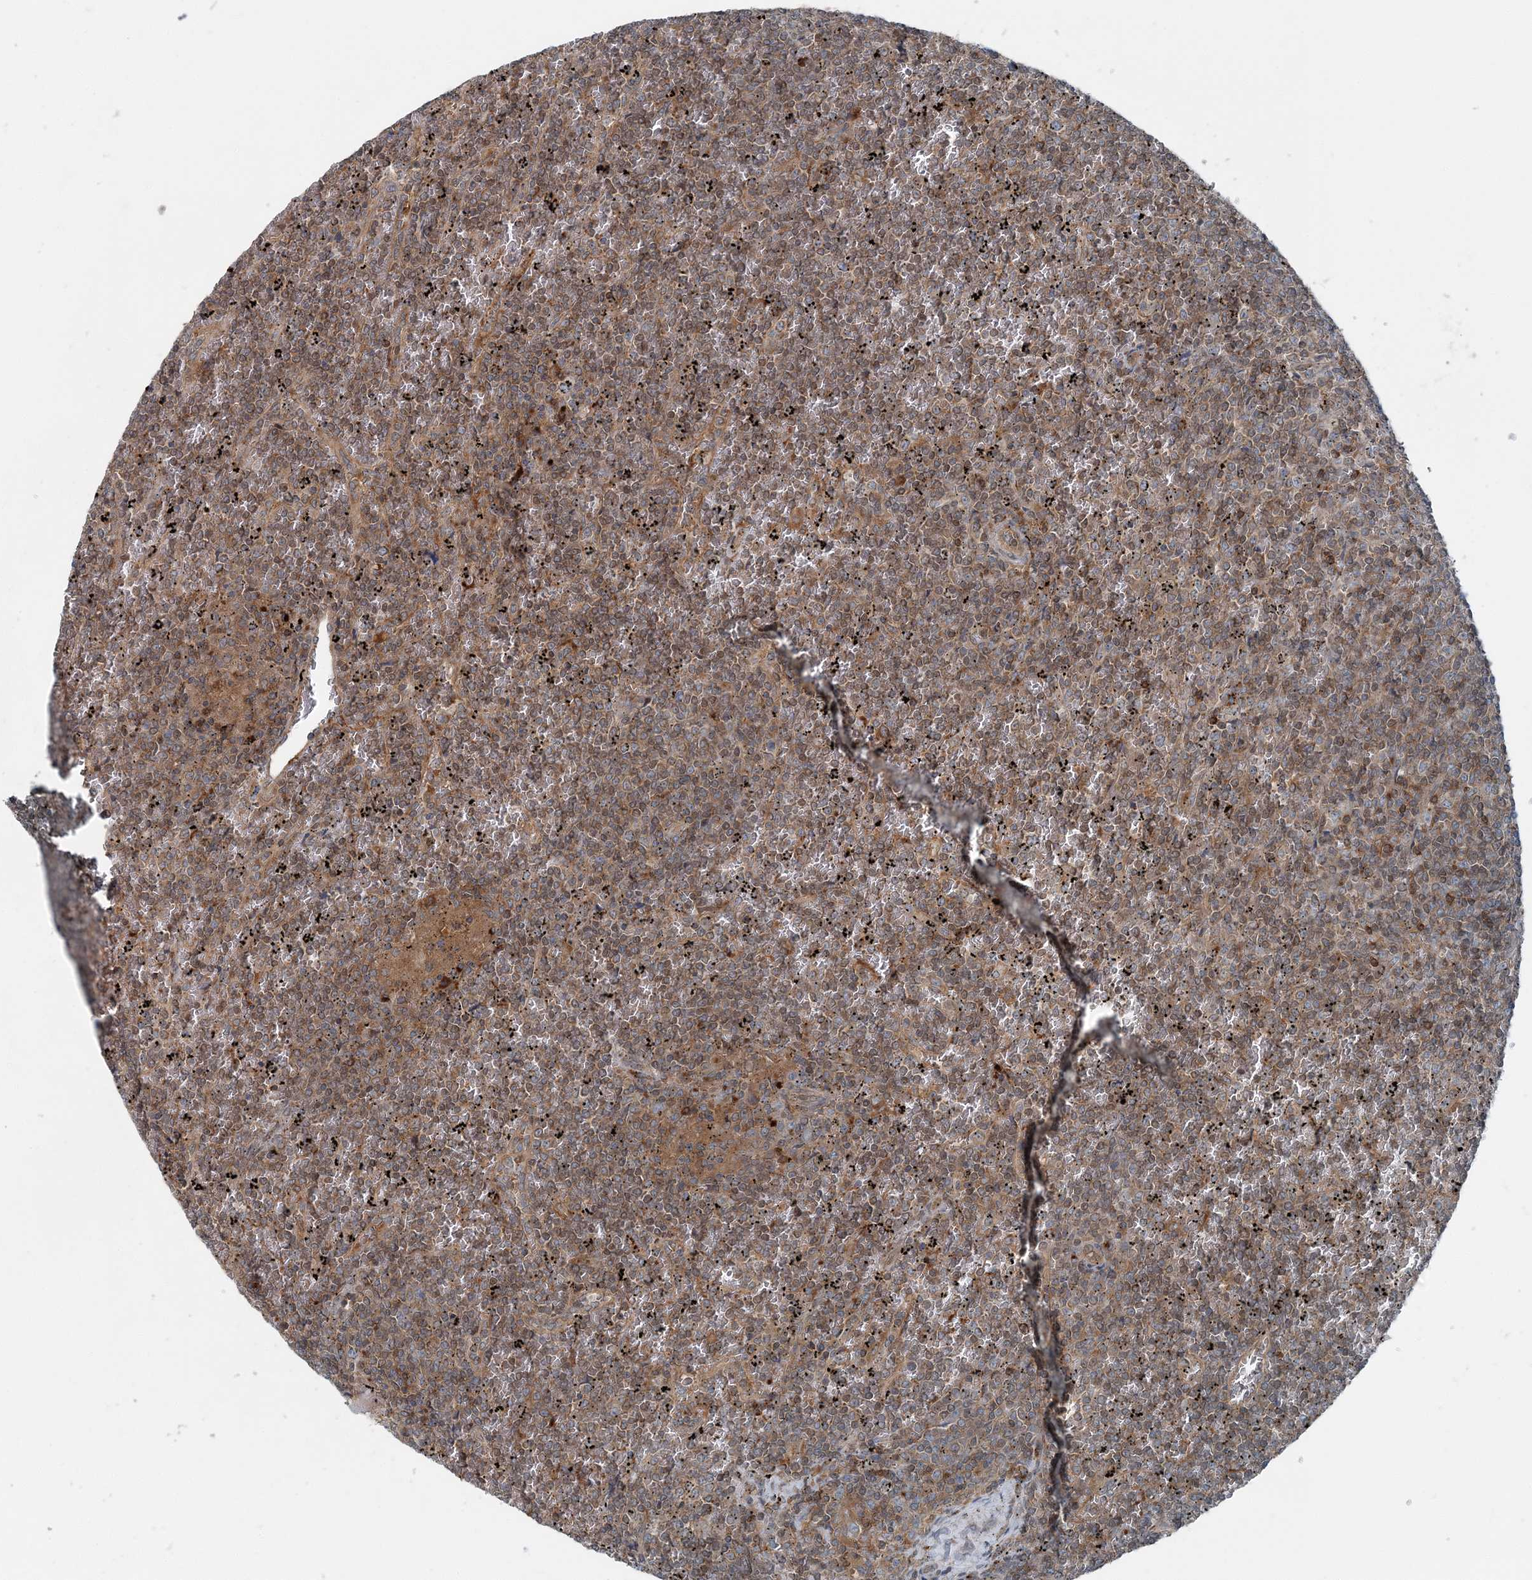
{"staining": {"intensity": "moderate", "quantity": ">75%", "location": "cytoplasmic/membranous,nuclear"}, "tissue": "lymphoma", "cell_type": "Tumor cells", "image_type": "cancer", "snomed": [{"axis": "morphology", "description": "Malignant lymphoma, non-Hodgkin's type, Low grade"}, {"axis": "topography", "description": "Spleen"}], "caption": "Human lymphoma stained with a protein marker shows moderate staining in tumor cells.", "gene": "ASNSD1", "patient": {"sex": "female", "age": 19}}